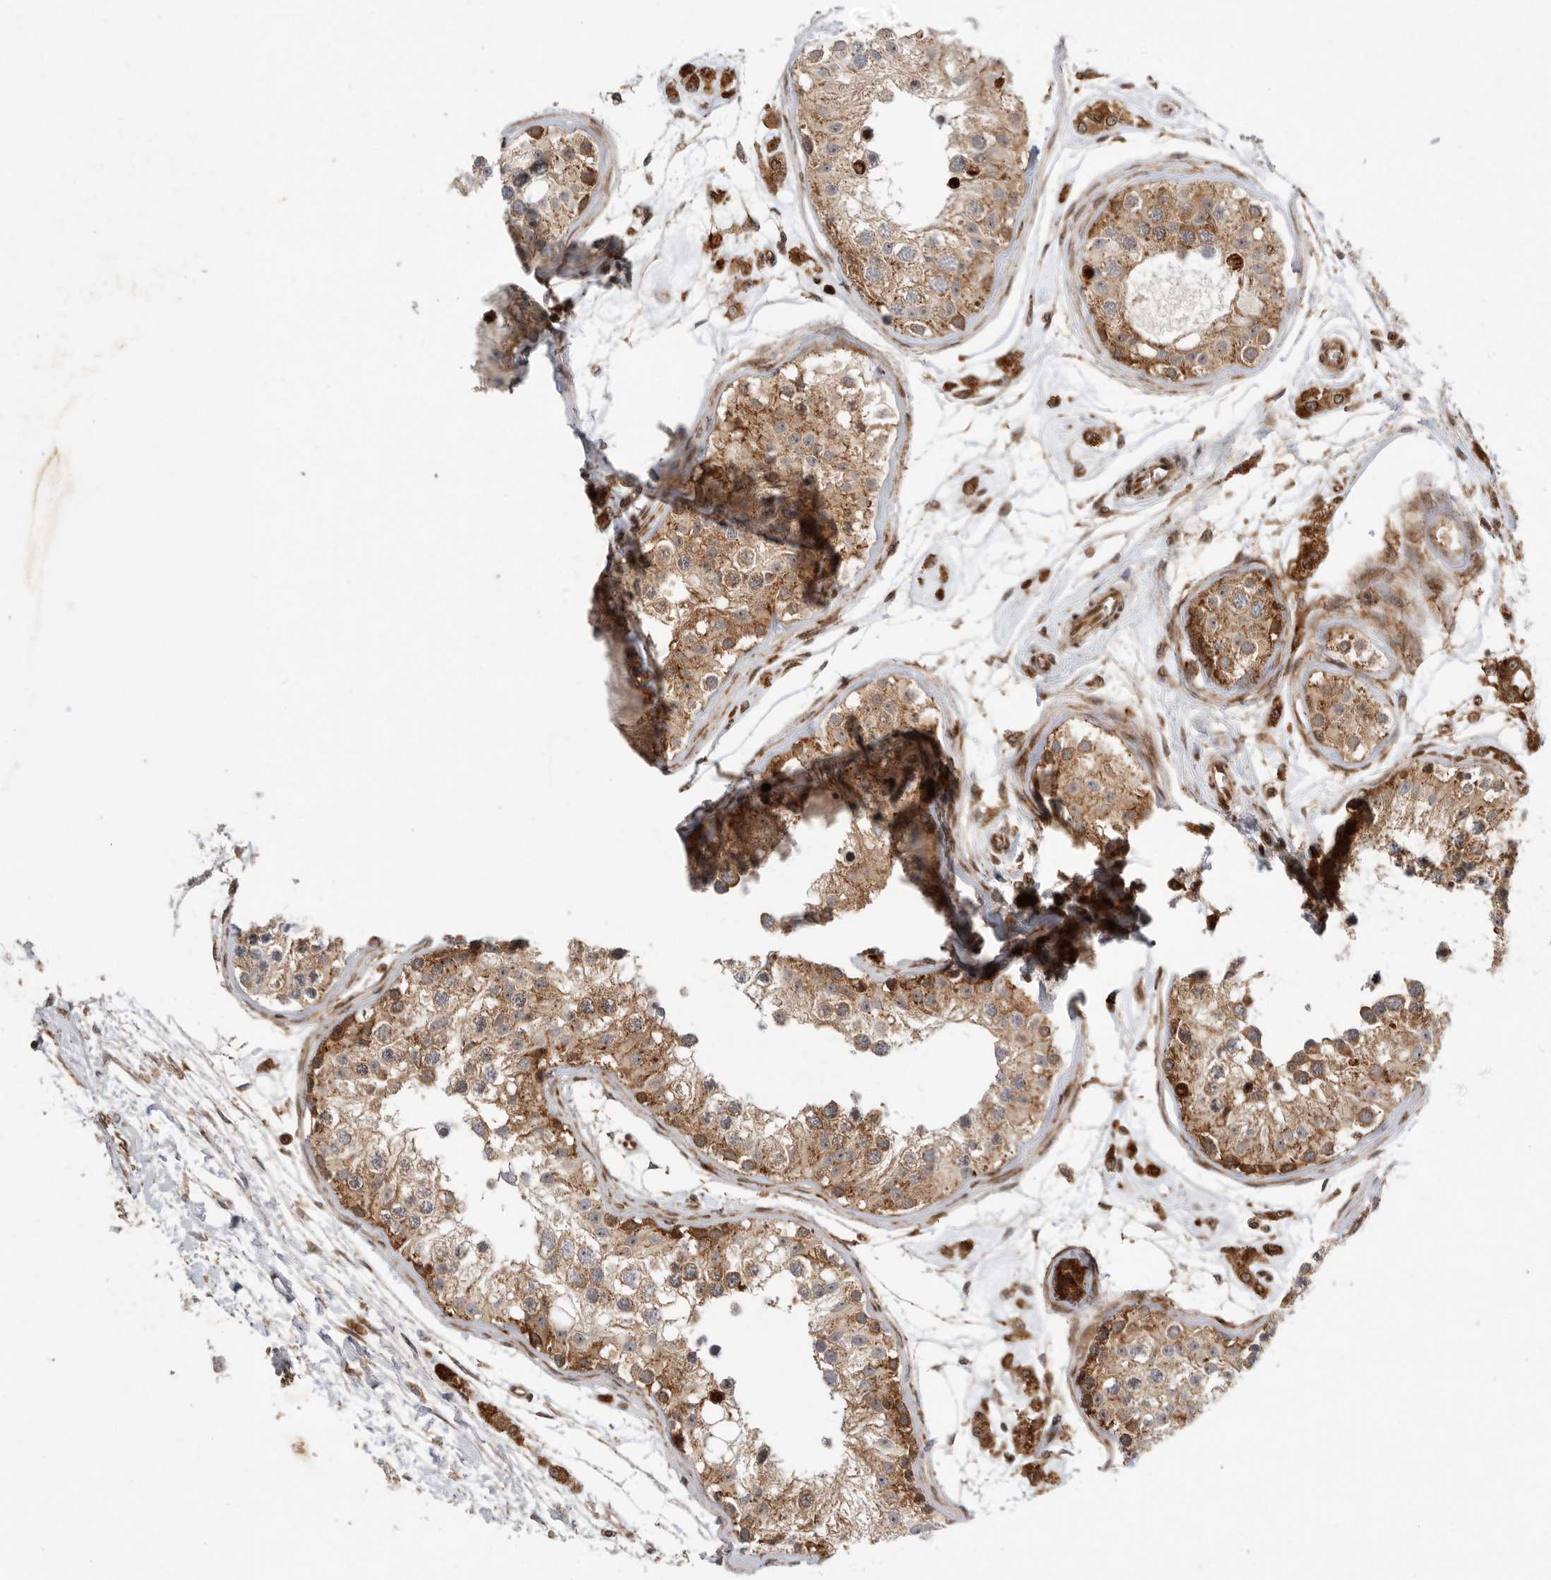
{"staining": {"intensity": "moderate", "quantity": ">75%", "location": "cytoplasmic/membranous"}, "tissue": "testis", "cell_type": "Cells in seminiferous ducts", "image_type": "normal", "snomed": [{"axis": "morphology", "description": "Normal tissue, NOS"}, {"axis": "morphology", "description": "Adenocarcinoma, metastatic, NOS"}, {"axis": "topography", "description": "Testis"}], "caption": "Cells in seminiferous ducts reveal medium levels of moderate cytoplasmic/membranous staining in about >75% of cells in normal testis. (brown staining indicates protein expression, while blue staining denotes nuclei).", "gene": "FZD3", "patient": {"sex": "male", "age": 26}}